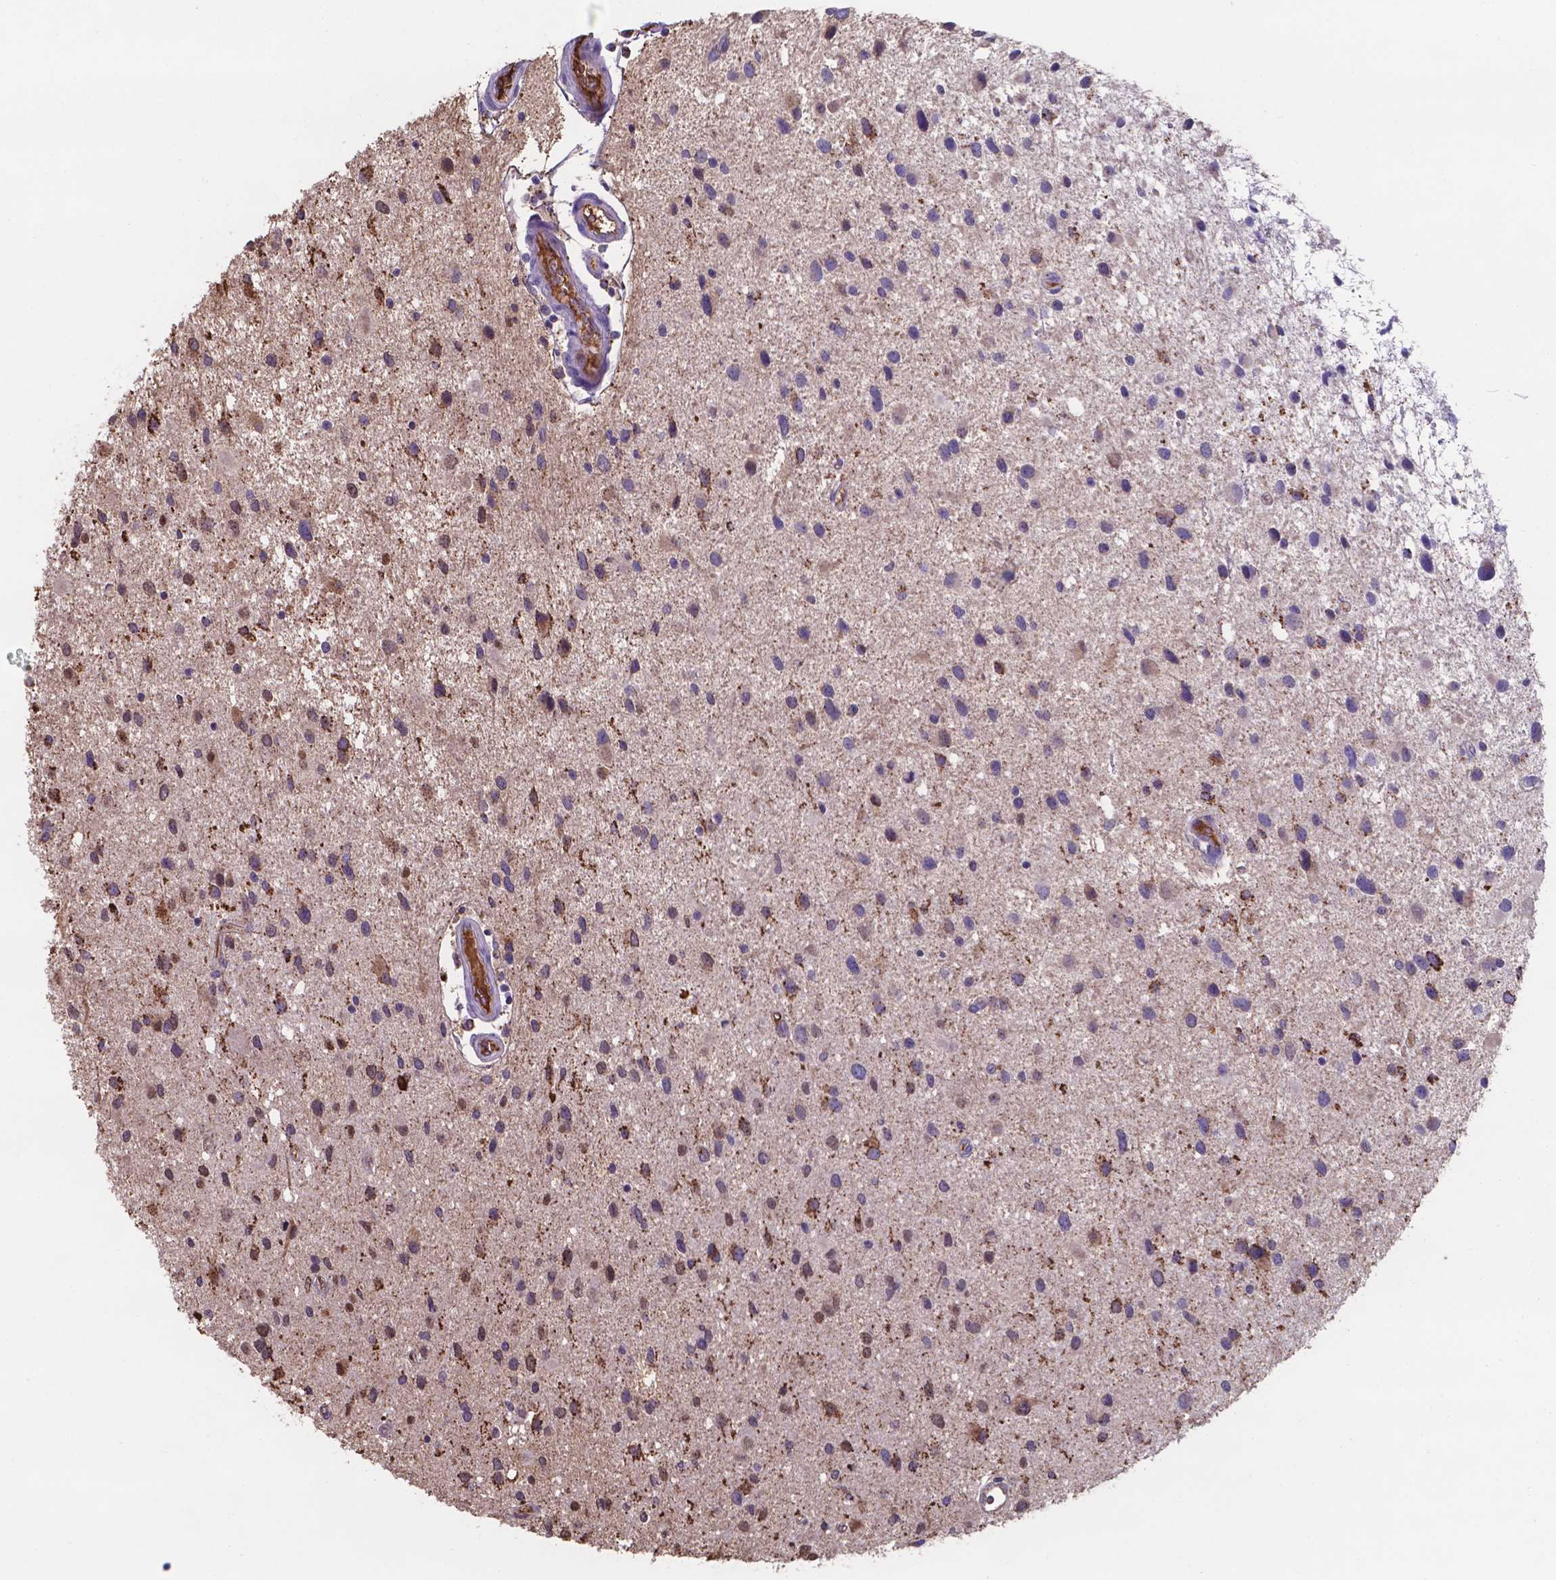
{"staining": {"intensity": "negative", "quantity": "none", "location": "none"}, "tissue": "glioma", "cell_type": "Tumor cells", "image_type": "cancer", "snomed": [{"axis": "morphology", "description": "Glioma, malignant, Low grade"}, {"axis": "topography", "description": "Brain"}], "caption": "The IHC photomicrograph has no significant staining in tumor cells of glioma tissue.", "gene": "SERPINA1", "patient": {"sex": "female", "age": 32}}